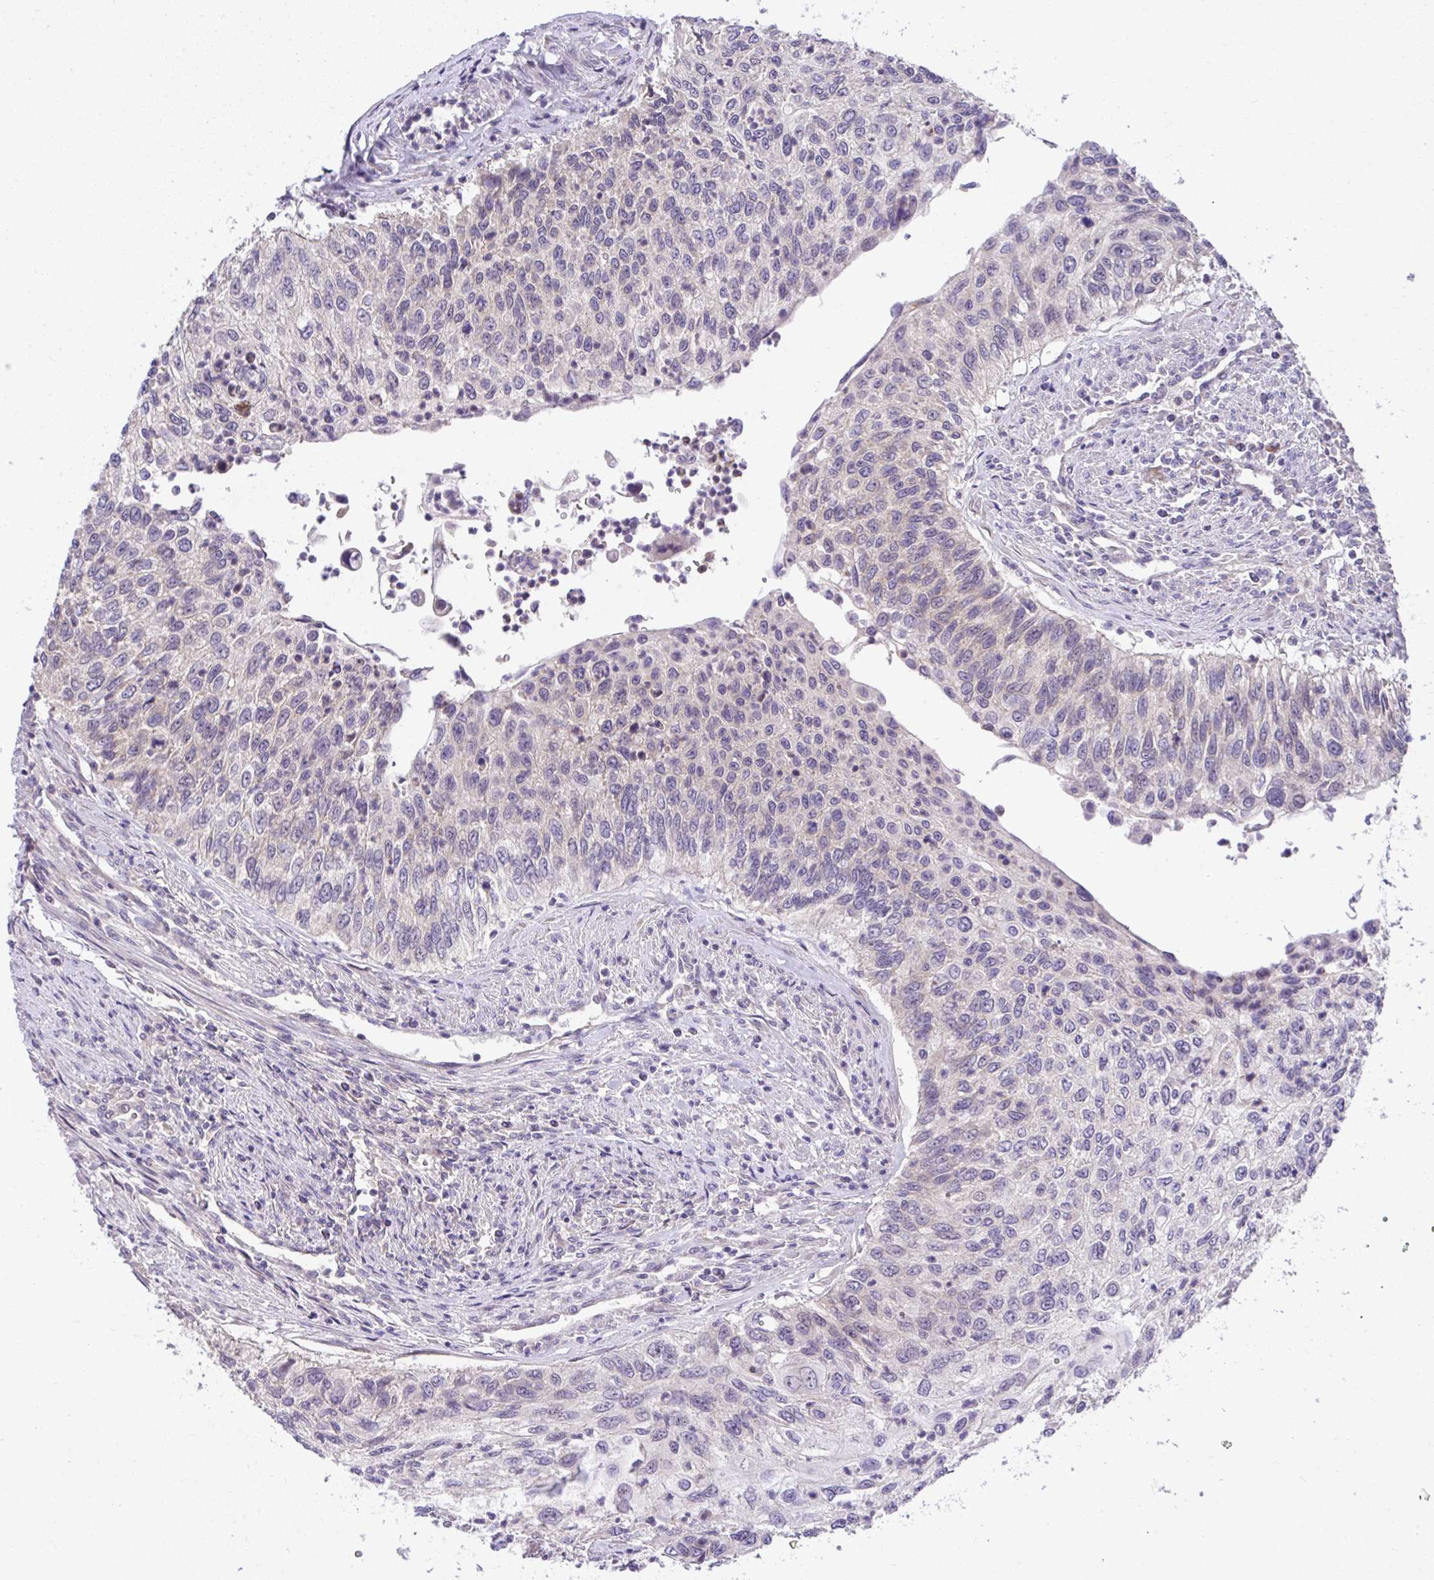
{"staining": {"intensity": "negative", "quantity": "none", "location": "none"}, "tissue": "urothelial cancer", "cell_type": "Tumor cells", "image_type": "cancer", "snomed": [{"axis": "morphology", "description": "Urothelial carcinoma, High grade"}, {"axis": "topography", "description": "Urinary bladder"}], "caption": "This photomicrograph is of urothelial cancer stained with IHC to label a protein in brown with the nuclei are counter-stained blue. There is no expression in tumor cells.", "gene": "CHIA", "patient": {"sex": "female", "age": 60}}